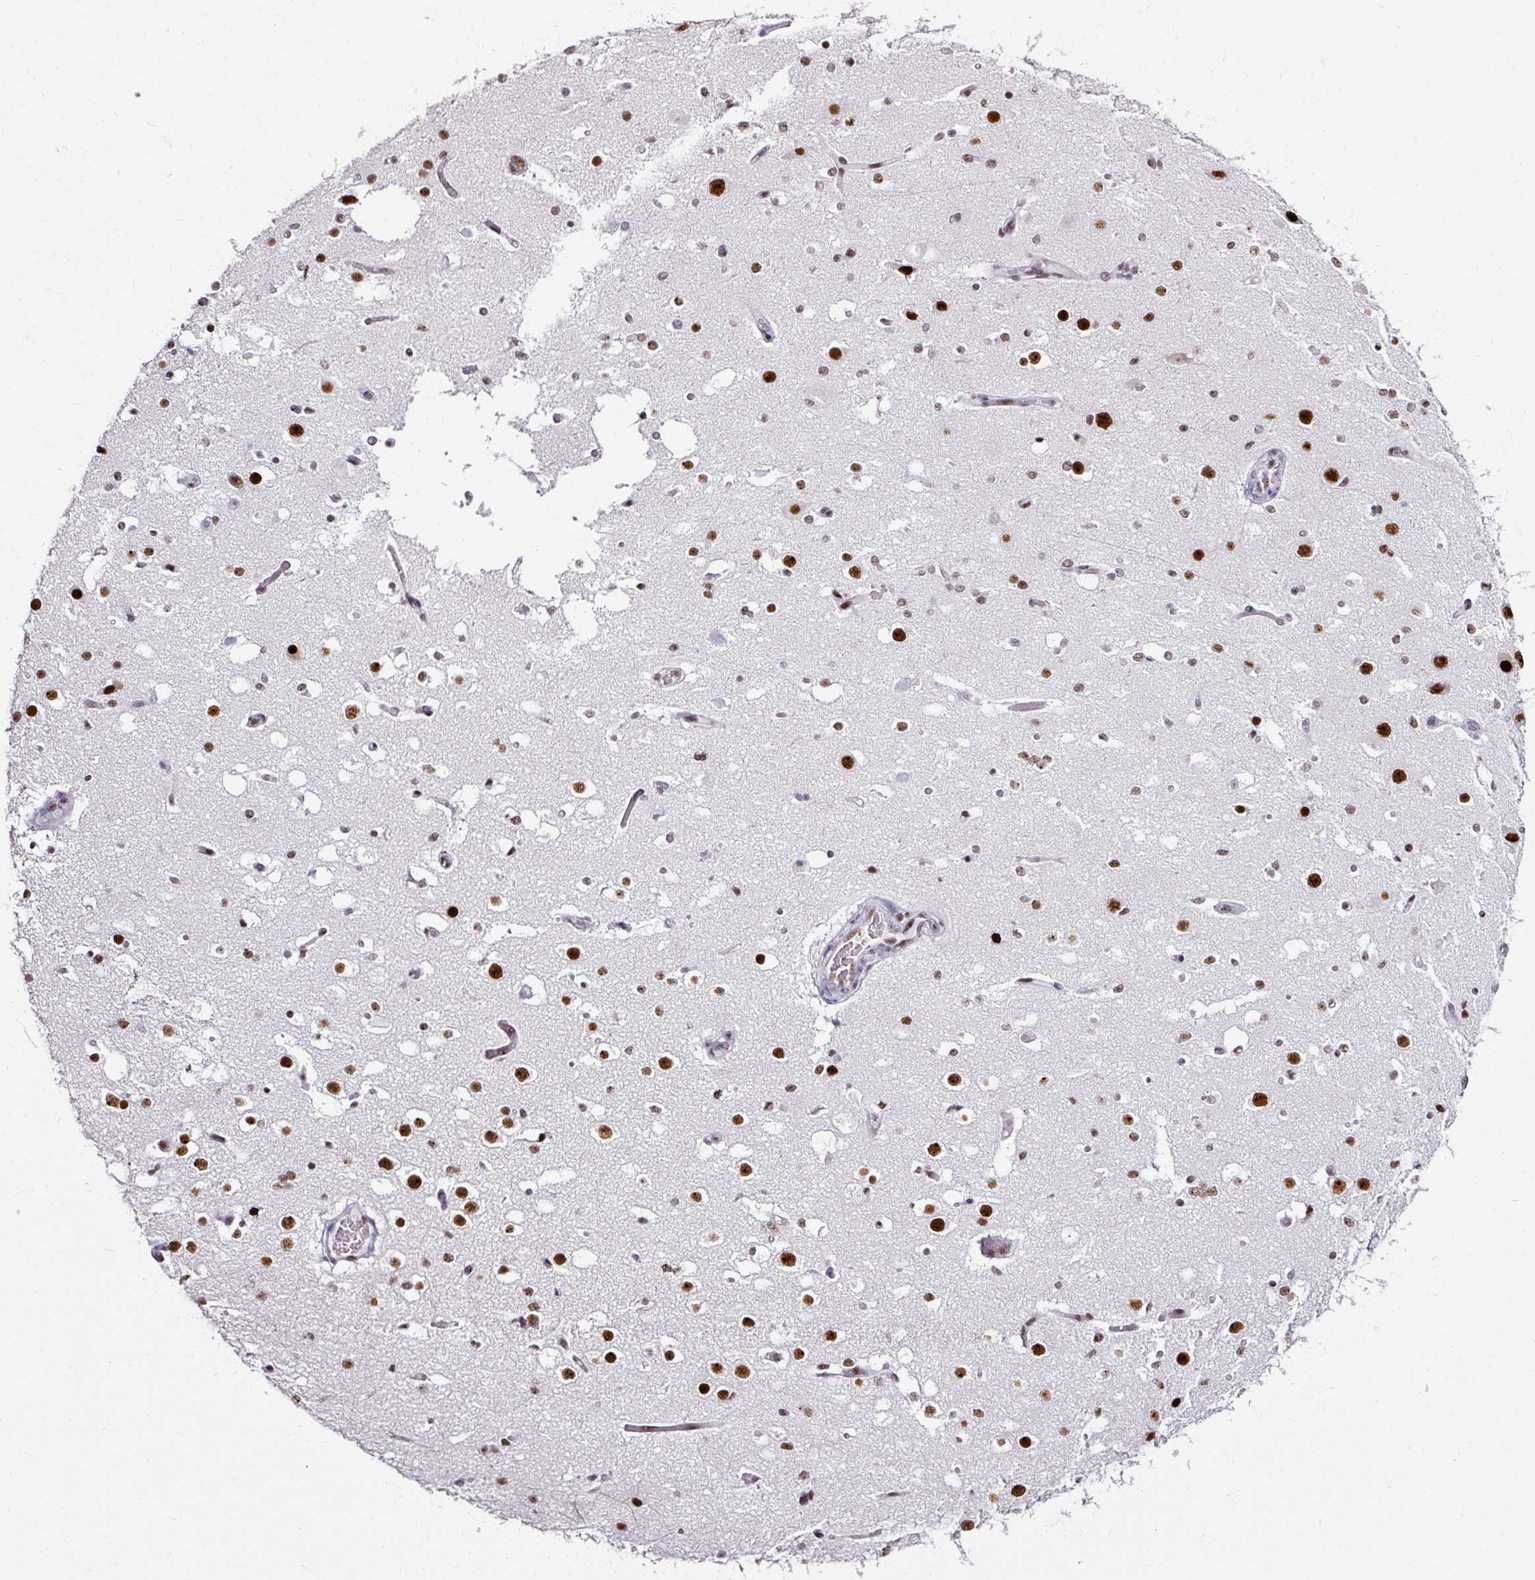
{"staining": {"intensity": "moderate", "quantity": ">75%", "location": "nuclear"}, "tissue": "cerebral cortex", "cell_type": "Endothelial cells", "image_type": "normal", "snomed": [{"axis": "morphology", "description": "Normal tissue, NOS"}, {"axis": "morphology", "description": "Inflammation, NOS"}, {"axis": "topography", "description": "Cerebral cortex"}], "caption": "Brown immunohistochemical staining in unremarkable cerebral cortex exhibits moderate nuclear expression in about >75% of endothelial cells.", "gene": "ADAR", "patient": {"sex": "male", "age": 6}}